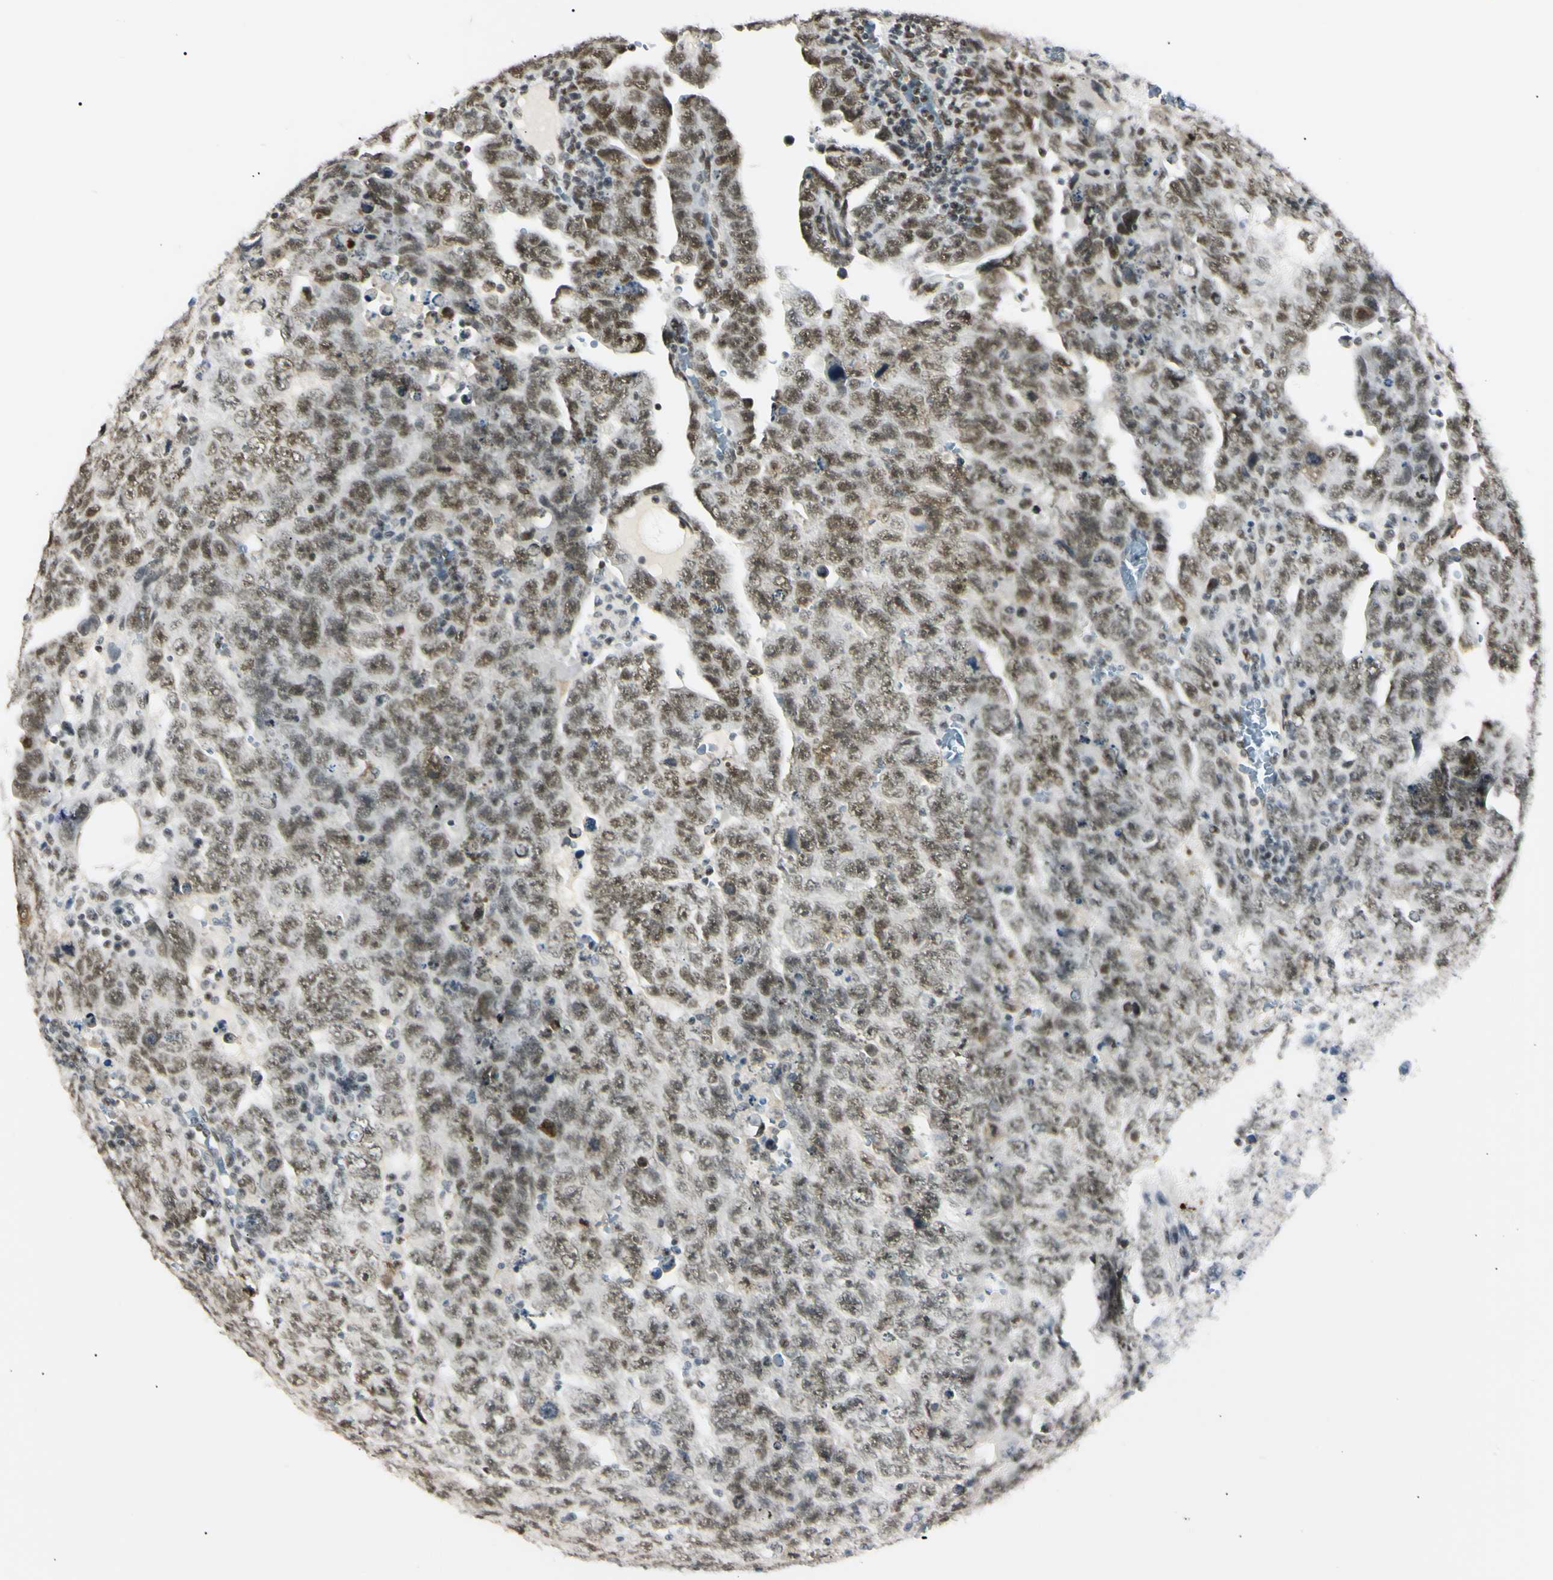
{"staining": {"intensity": "moderate", "quantity": ">75%", "location": "nuclear"}, "tissue": "testis cancer", "cell_type": "Tumor cells", "image_type": "cancer", "snomed": [{"axis": "morphology", "description": "Carcinoma, Embryonal, NOS"}, {"axis": "topography", "description": "Testis"}], "caption": "A photomicrograph of human testis embryonal carcinoma stained for a protein reveals moderate nuclear brown staining in tumor cells. (DAB (3,3'-diaminobenzidine) = brown stain, brightfield microscopy at high magnification).", "gene": "ZNF134", "patient": {"sex": "male", "age": 28}}